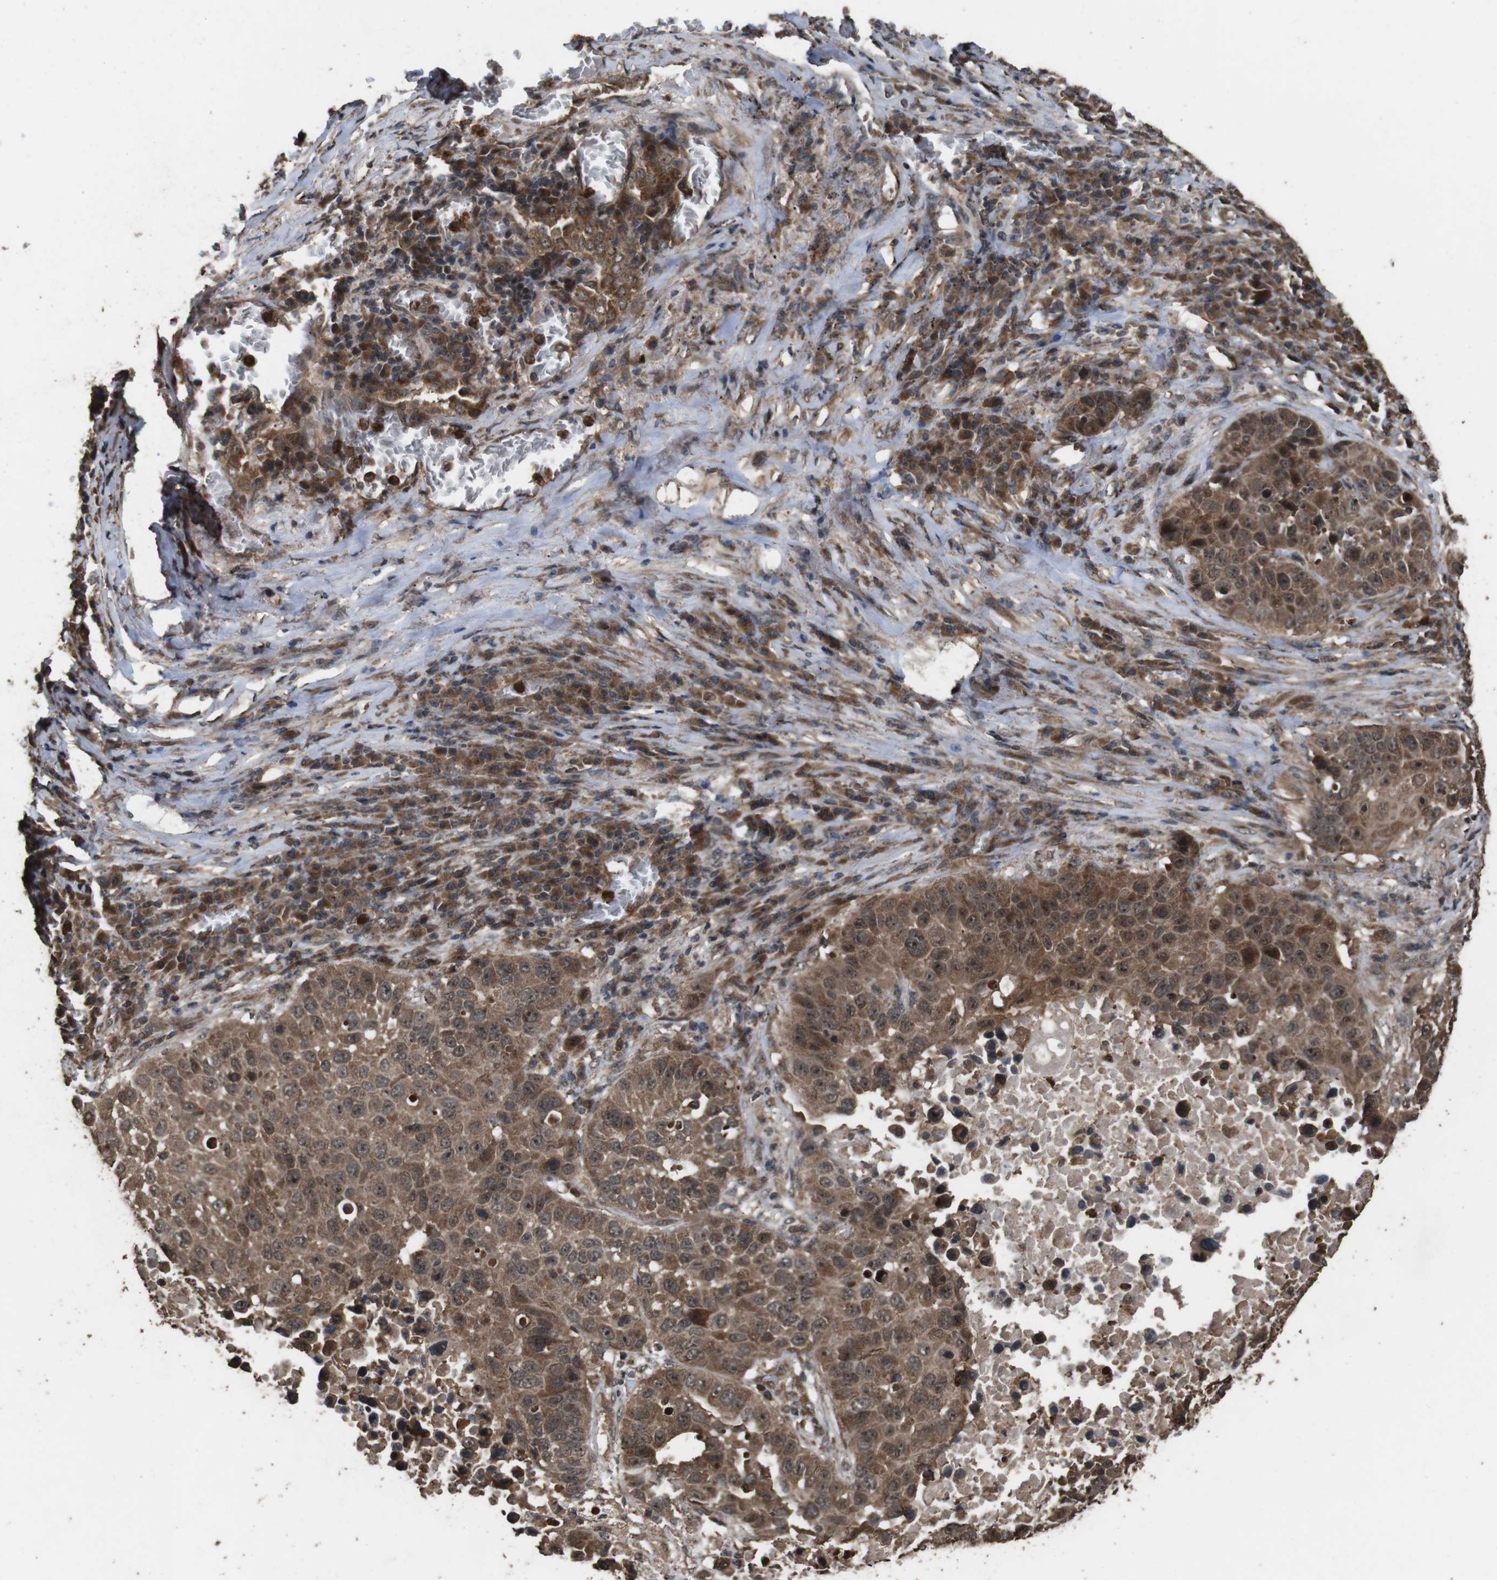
{"staining": {"intensity": "moderate", "quantity": ">75%", "location": "cytoplasmic/membranous"}, "tissue": "lung cancer", "cell_type": "Tumor cells", "image_type": "cancer", "snomed": [{"axis": "morphology", "description": "Squamous cell carcinoma, NOS"}, {"axis": "topography", "description": "Lung"}], "caption": "A micrograph showing moderate cytoplasmic/membranous positivity in about >75% of tumor cells in squamous cell carcinoma (lung), as visualized by brown immunohistochemical staining.", "gene": "RRAS2", "patient": {"sex": "male", "age": 57}}